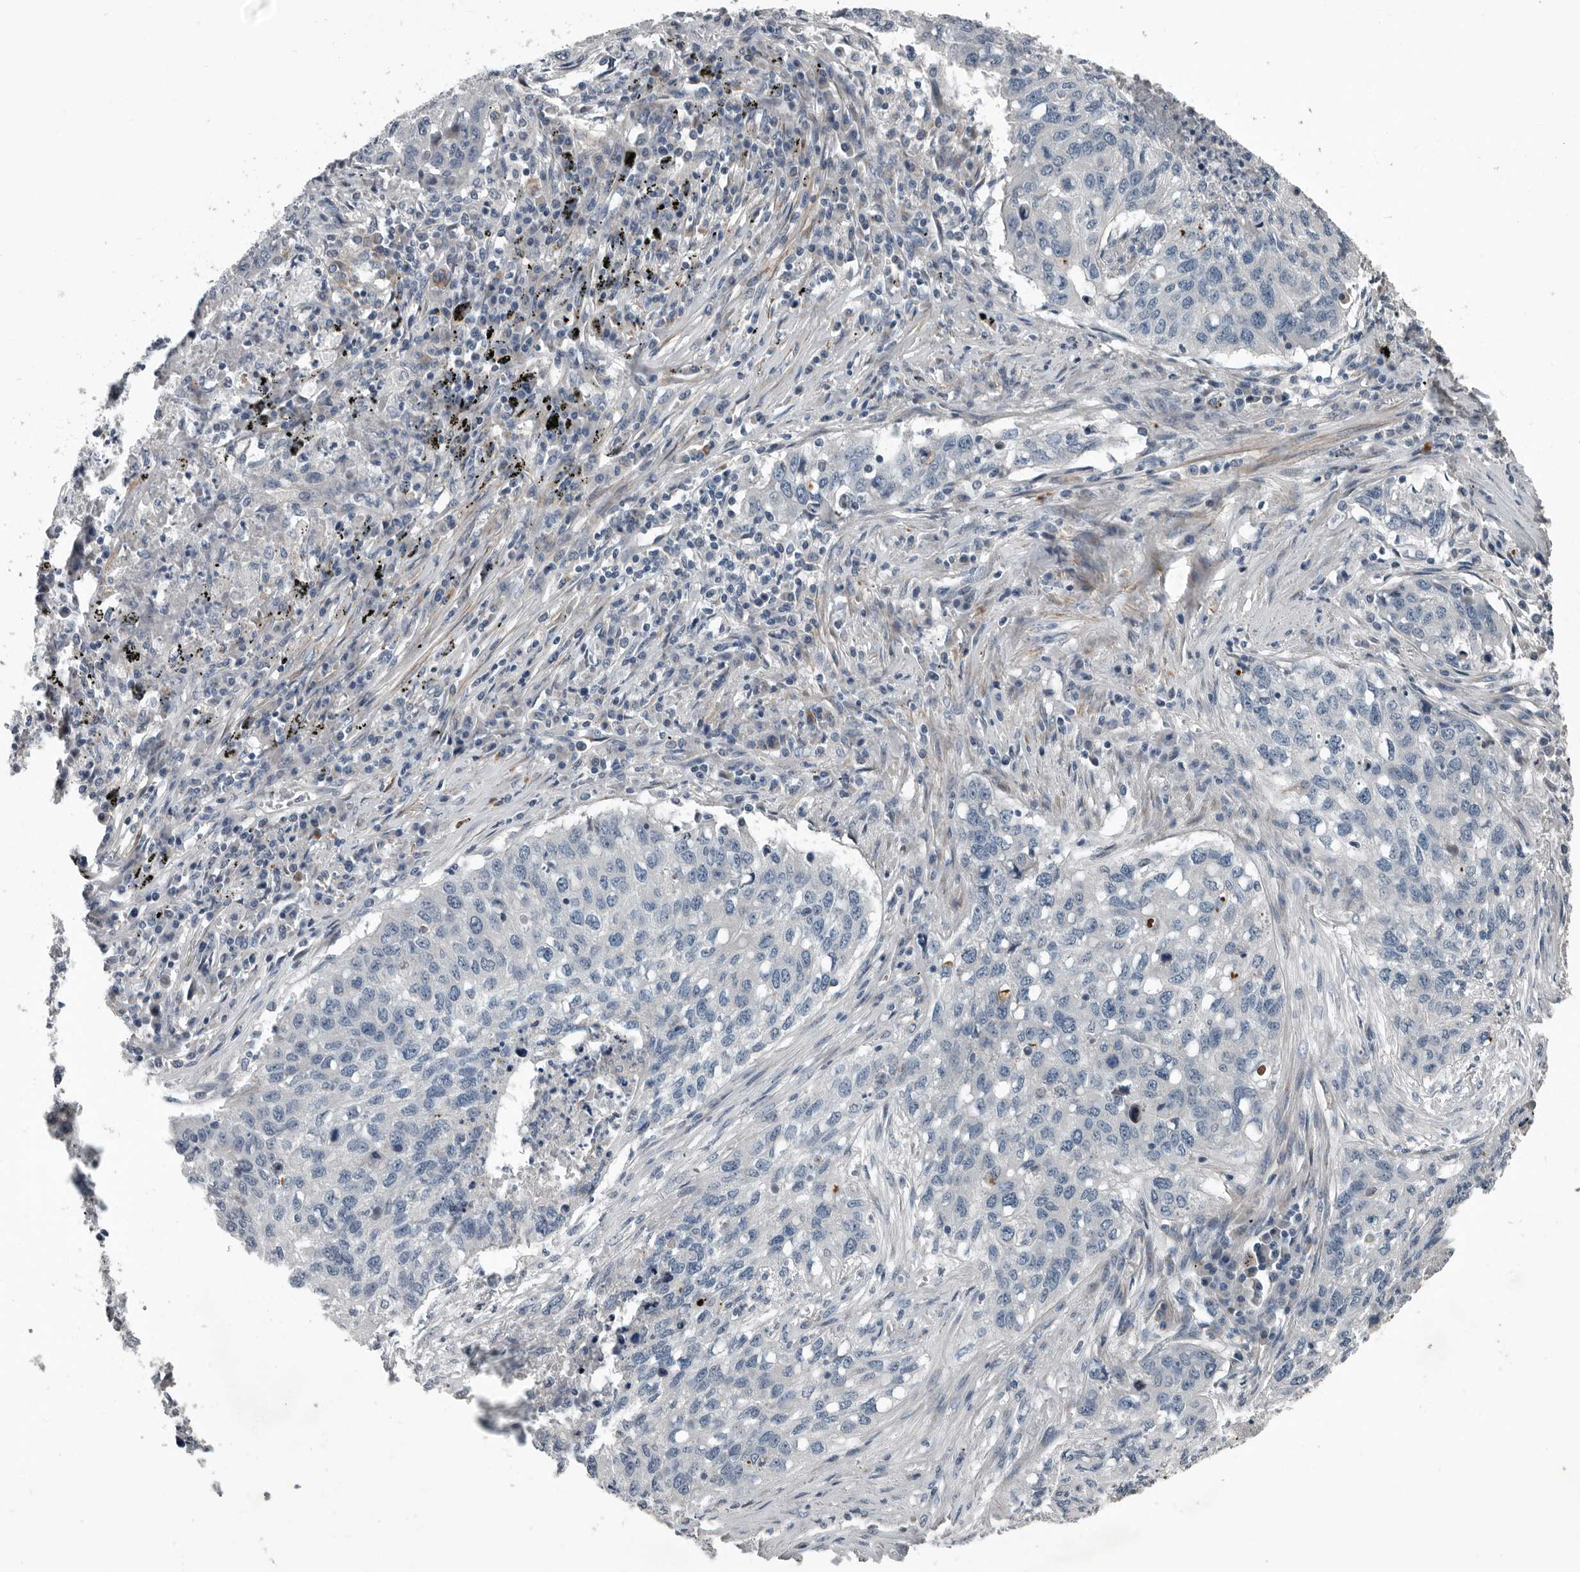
{"staining": {"intensity": "negative", "quantity": "none", "location": "none"}, "tissue": "lung cancer", "cell_type": "Tumor cells", "image_type": "cancer", "snomed": [{"axis": "morphology", "description": "Squamous cell carcinoma, NOS"}, {"axis": "topography", "description": "Lung"}], "caption": "Immunohistochemistry (IHC) image of neoplastic tissue: lung cancer stained with DAB (3,3'-diaminobenzidine) shows no significant protein expression in tumor cells.", "gene": "DPY19L4", "patient": {"sex": "female", "age": 63}}